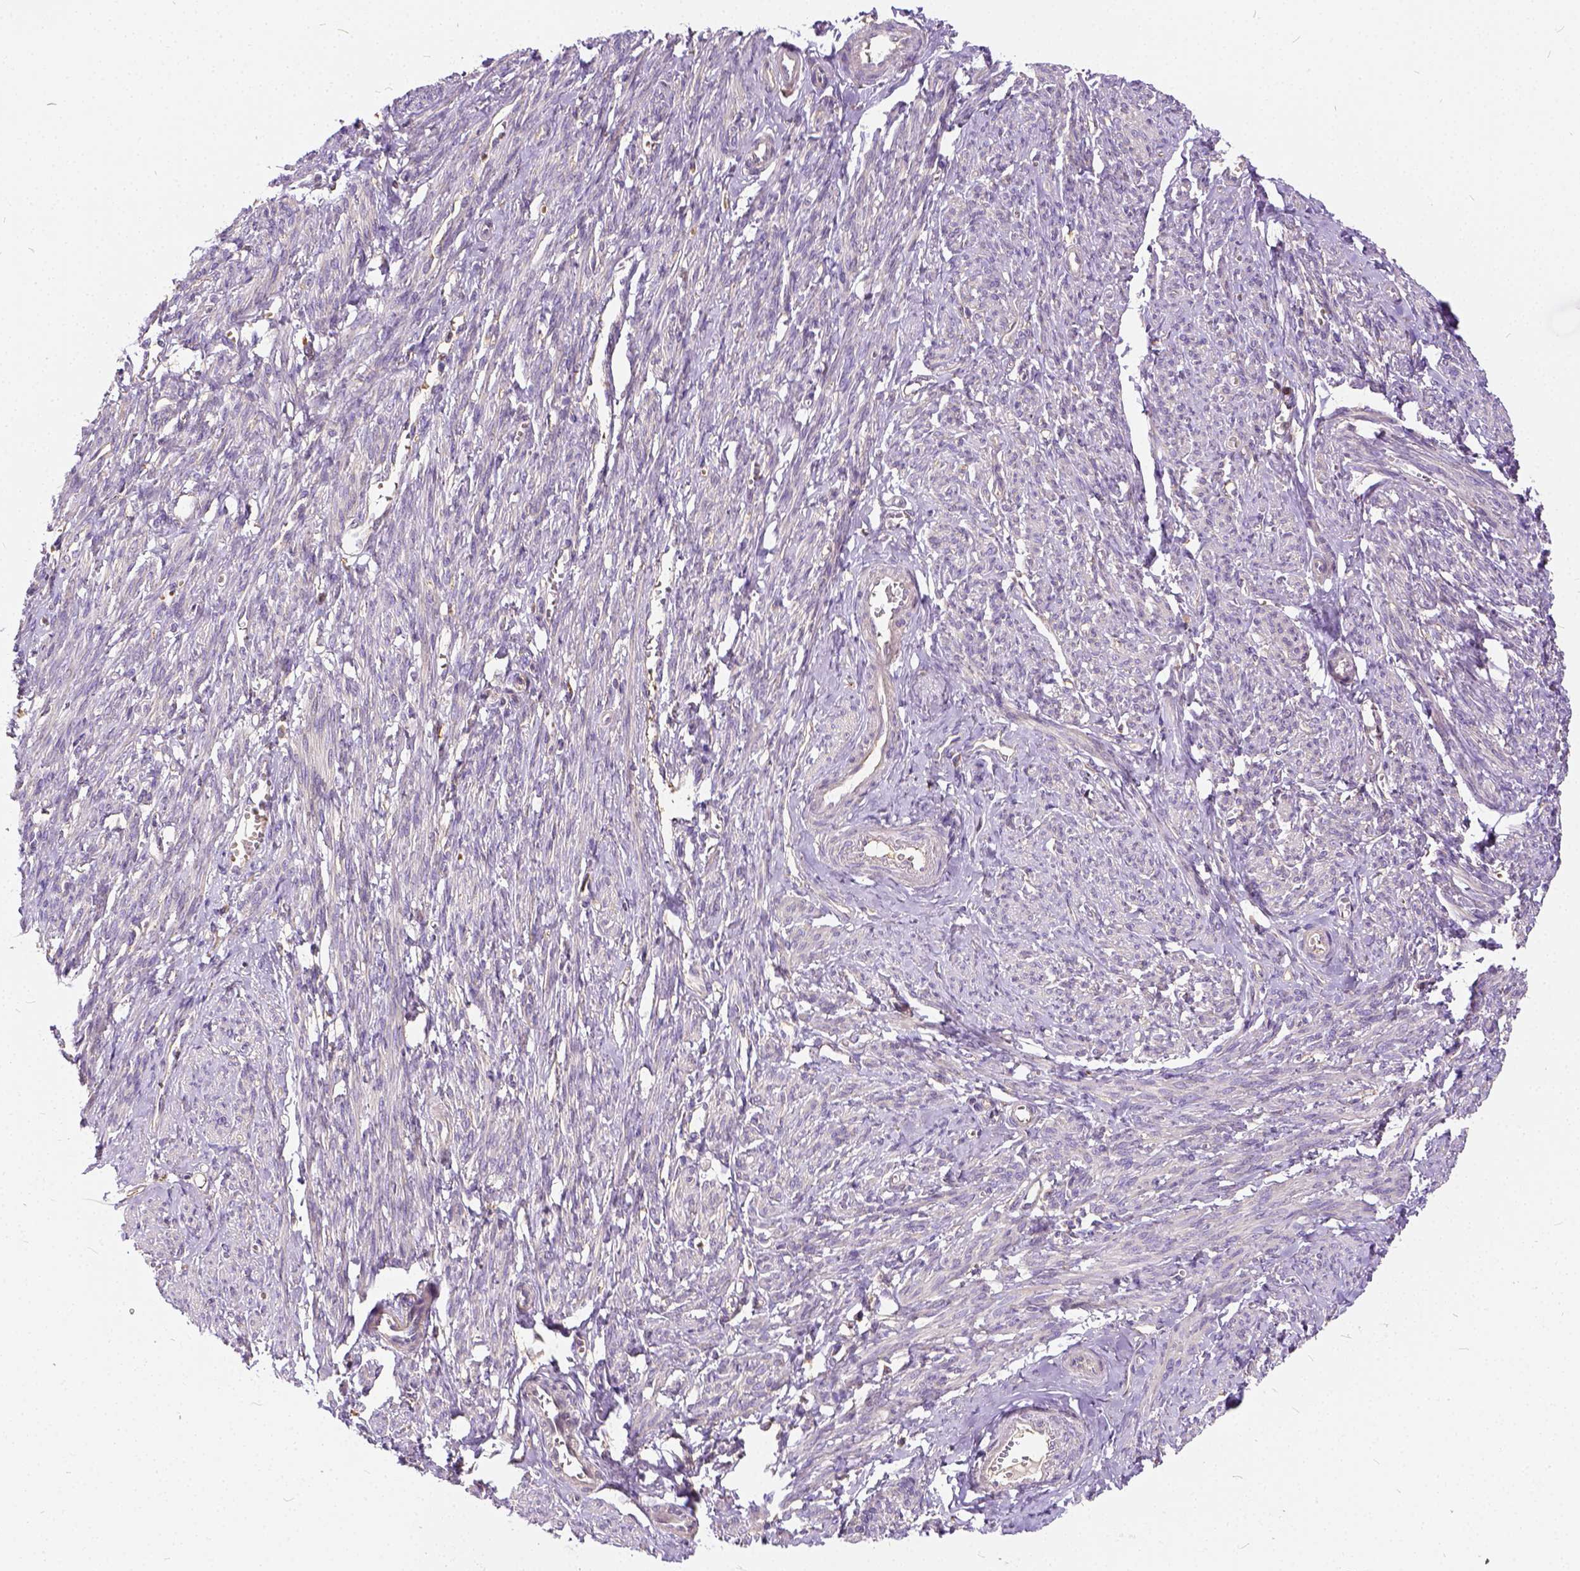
{"staining": {"intensity": "negative", "quantity": "none", "location": "none"}, "tissue": "smooth muscle", "cell_type": "Smooth muscle cells", "image_type": "normal", "snomed": [{"axis": "morphology", "description": "Normal tissue, NOS"}, {"axis": "topography", "description": "Smooth muscle"}], "caption": "High magnification brightfield microscopy of normal smooth muscle stained with DAB (3,3'-diaminobenzidine) (brown) and counterstained with hematoxylin (blue): smooth muscle cells show no significant expression.", "gene": "CADM4", "patient": {"sex": "female", "age": 65}}